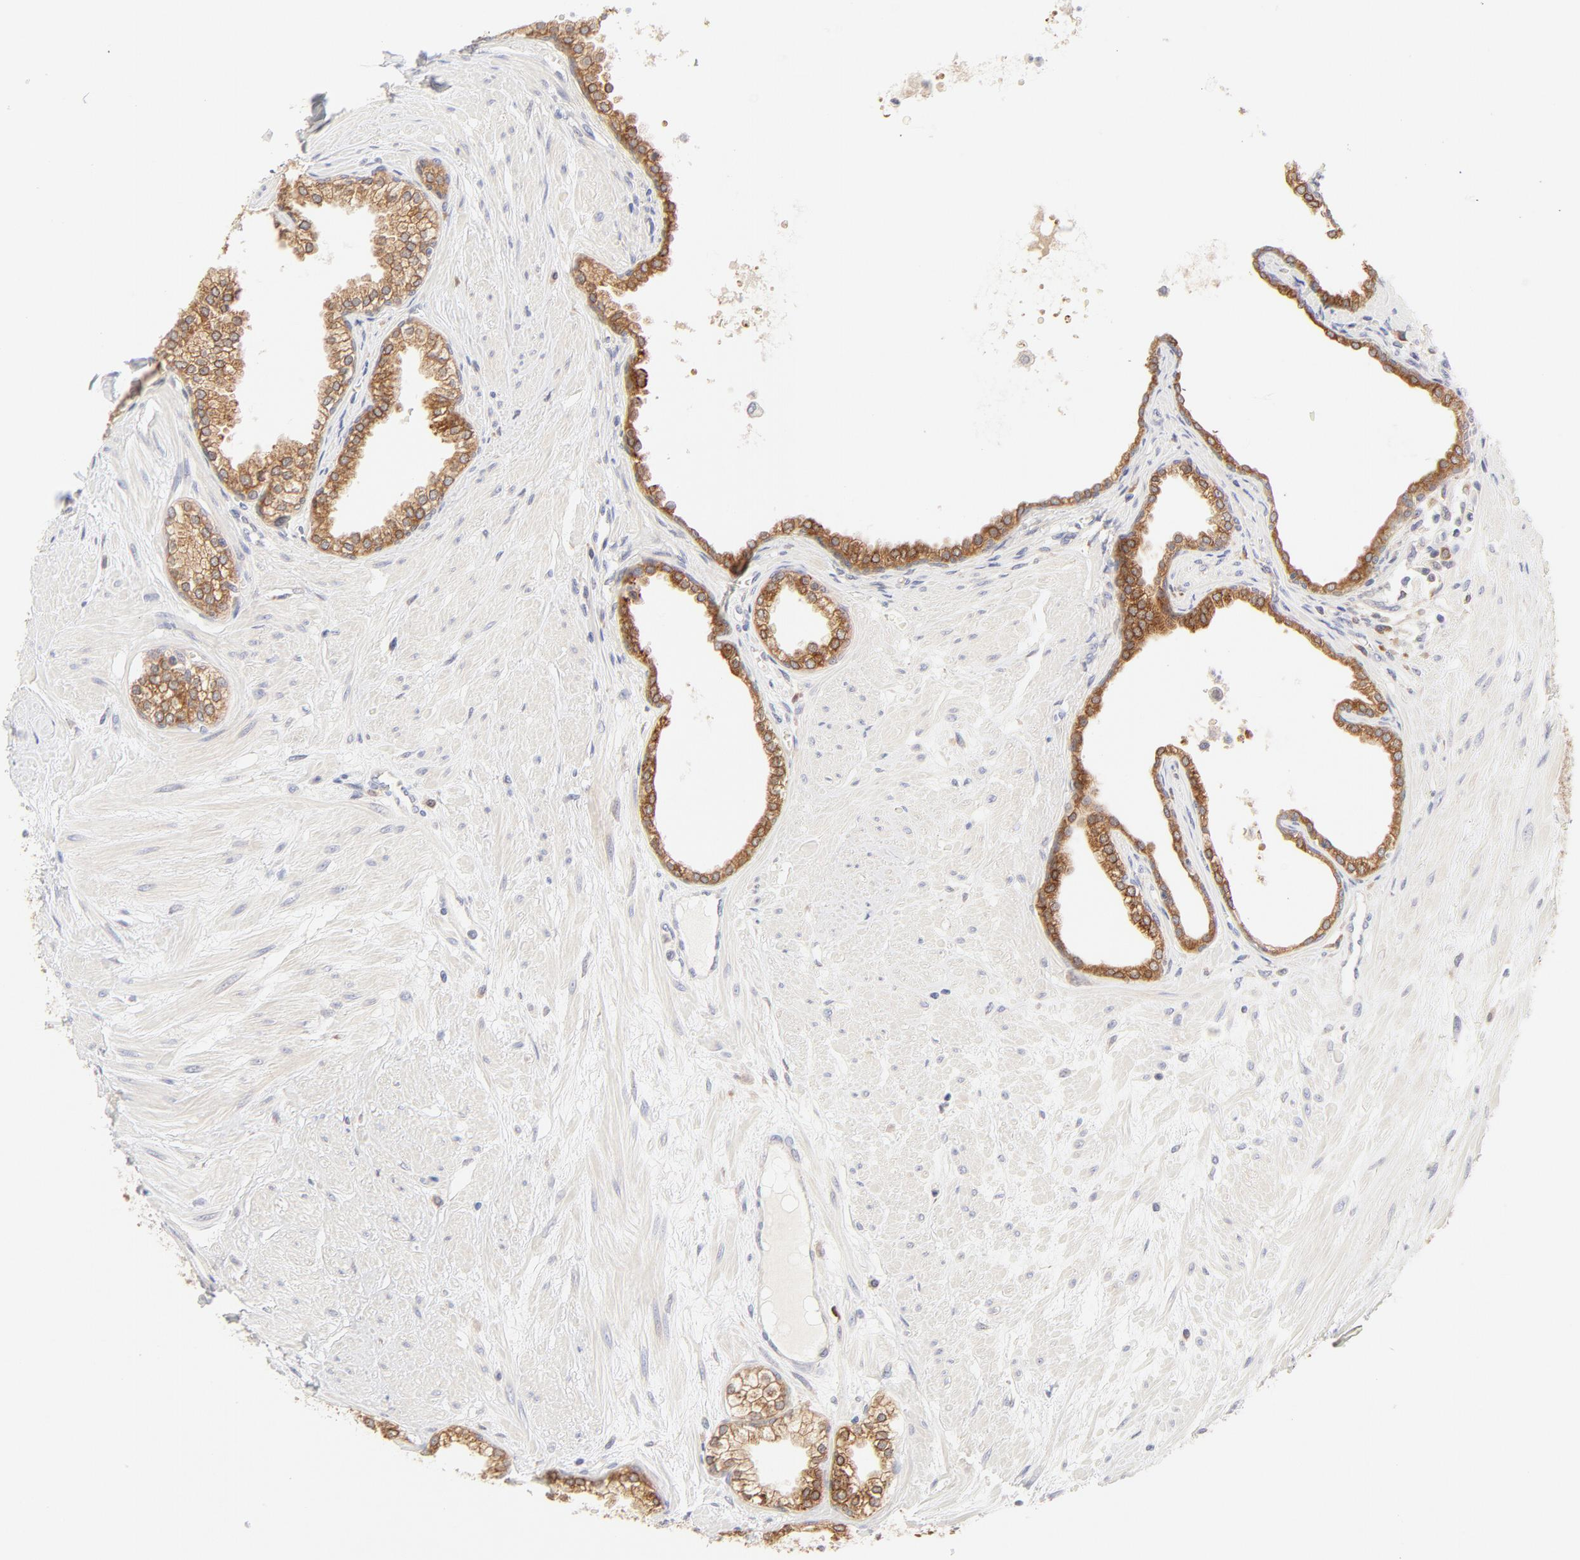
{"staining": {"intensity": "strong", "quantity": ">75%", "location": "cytoplasmic/membranous"}, "tissue": "prostate", "cell_type": "Glandular cells", "image_type": "normal", "snomed": [{"axis": "morphology", "description": "Normal tissue, NOS"}, {"axis": "topography", "description": "Prostate"}], "caption": "Immunohistochemistry image of normal prostate: prostate stained using immunohistochemistry (IHC) reveals high levels of strong protein expression localized specifically in the cytoplasmic/membranous of glandular cells, appearing as a cytoplasmic/membranous brown color.", "gene": "RPS6KA1", "patient": {"sex": "male", "age": 64}}